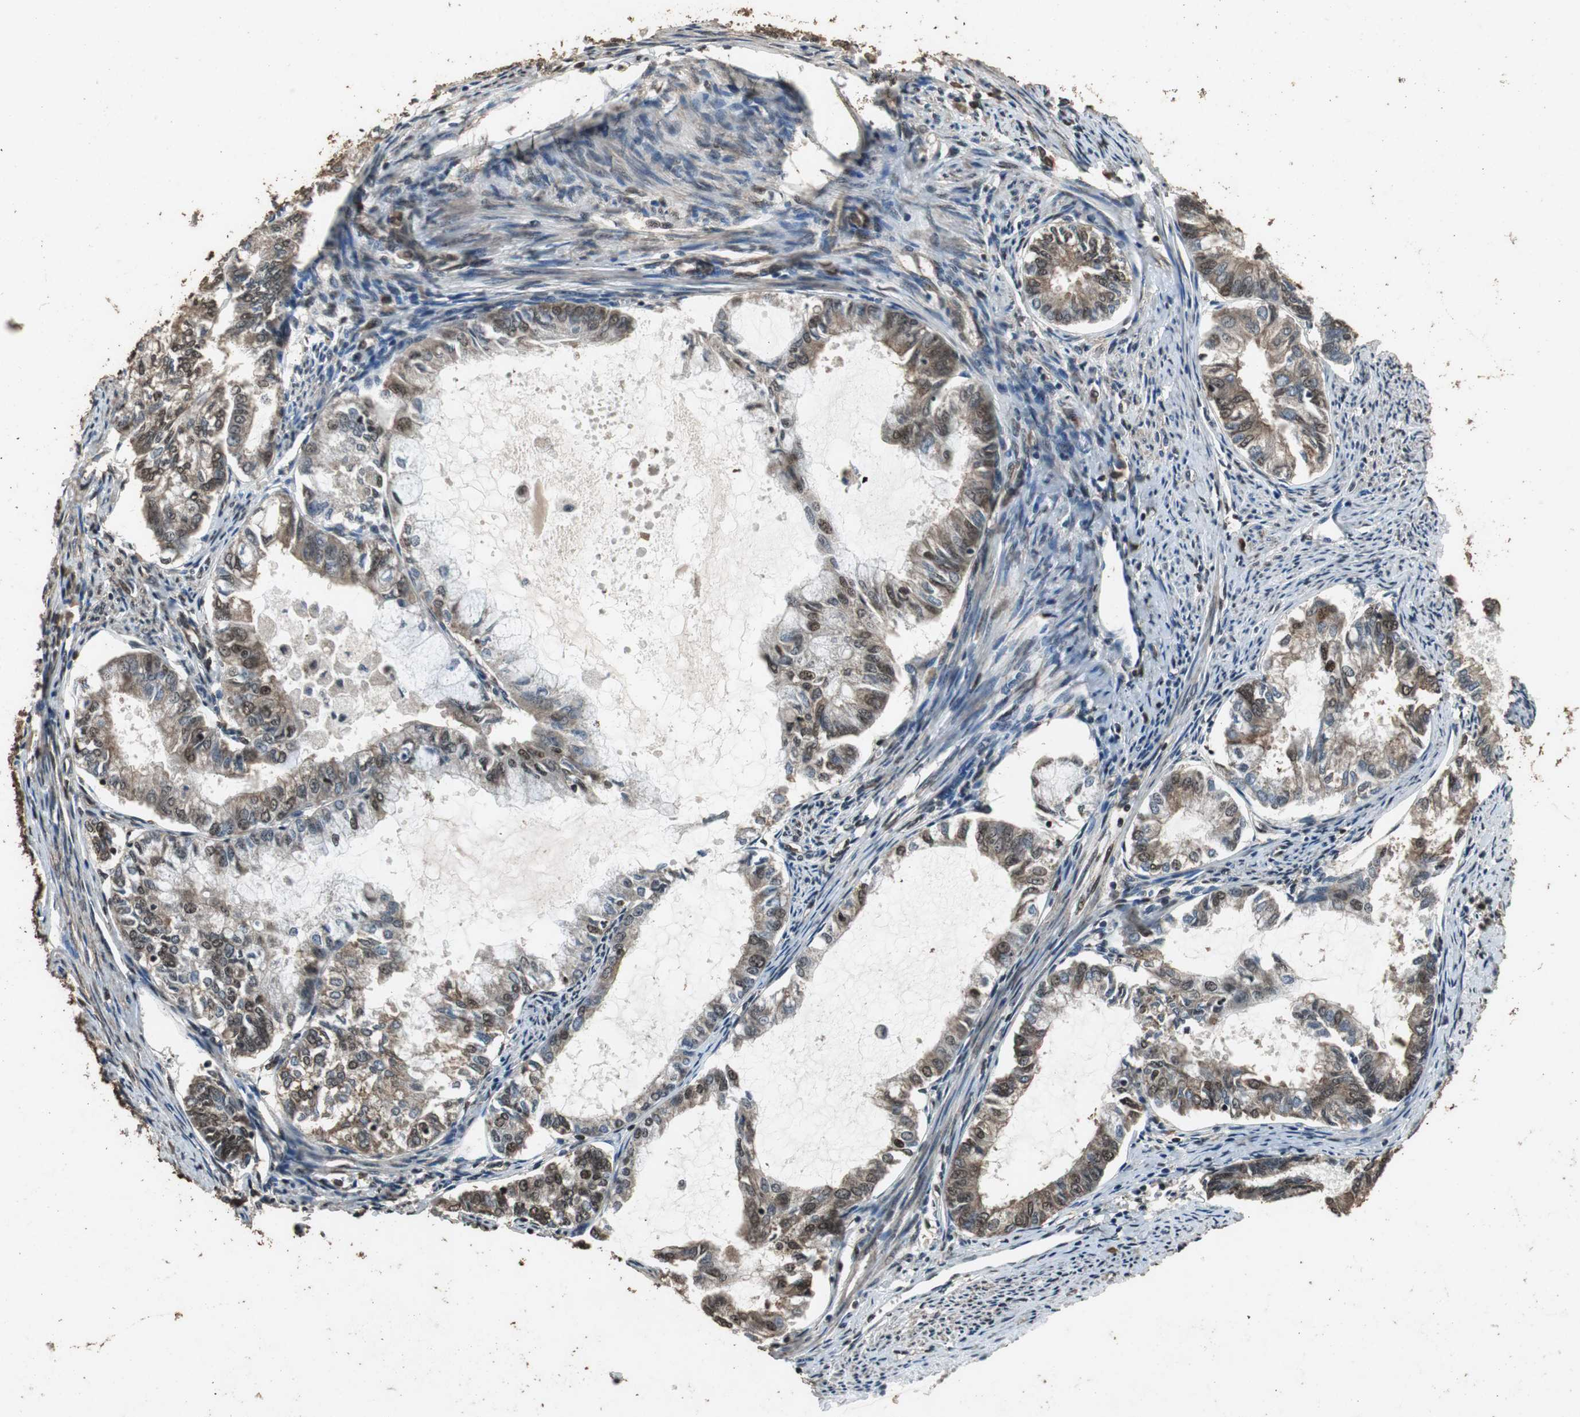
{"staining": {"intensity": "moderate", "quantity": ">75%", "location": "cytoplasmic/membranous,nuclear"}, "tissue": "endometrial cancer", "cell_type": "Tumor cells", "image_type": "cancer", "snomed": [{"axis": "morphology", "description": "Adenocarcinoma, NOS"}, {"axis": "topography", "description": "Endometrium"}], "caption": "The photomicrograph displays a brown stain indicating the presence of a protein in the cytoplasmic/membranous and nuclear of tumor cells in adenocarcinoma (endometrial).", "gene": "ZNF18", "patient": {"sex": "female", "age": 86}}